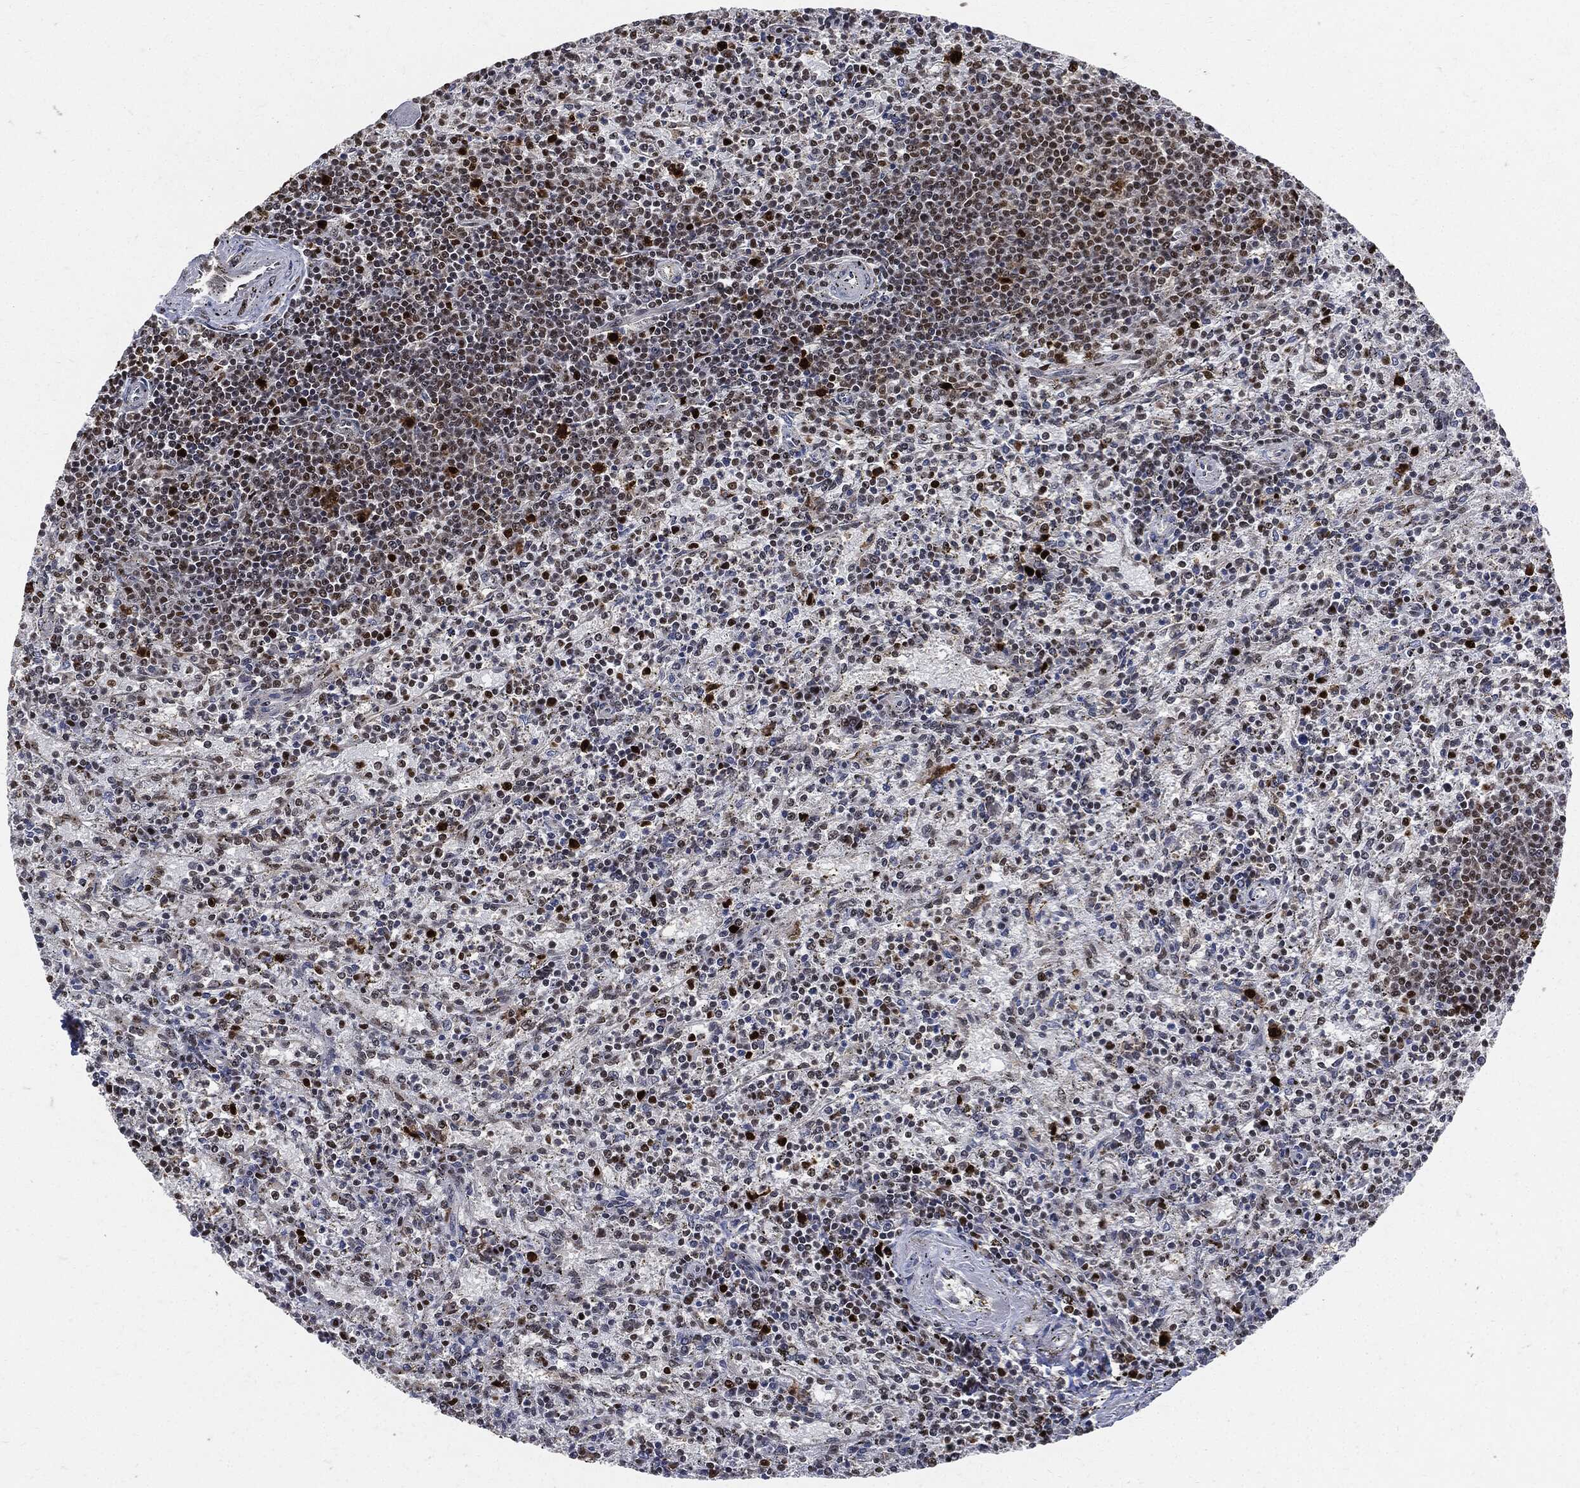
{"staining": {"intensity": "moderate", "quantity": "25%-75%", "location": "nuclear"}, "tissue": "spleen", "cell_type": "Cells in red pulp", "image_type": "normal", "snomed": [{"axis": "morphology", "description": "Normal tissue, NOS"}, {"axis": "topography", "description": "Spleen"}], "caption": "Immunohistochemical staining of normal human spleen reveals medium levels of moderate nuclear positivity in about 25%-75% of cells in red pulp.", "gene": "PCNA", "patient": {"sex": "female", "age": 37}}